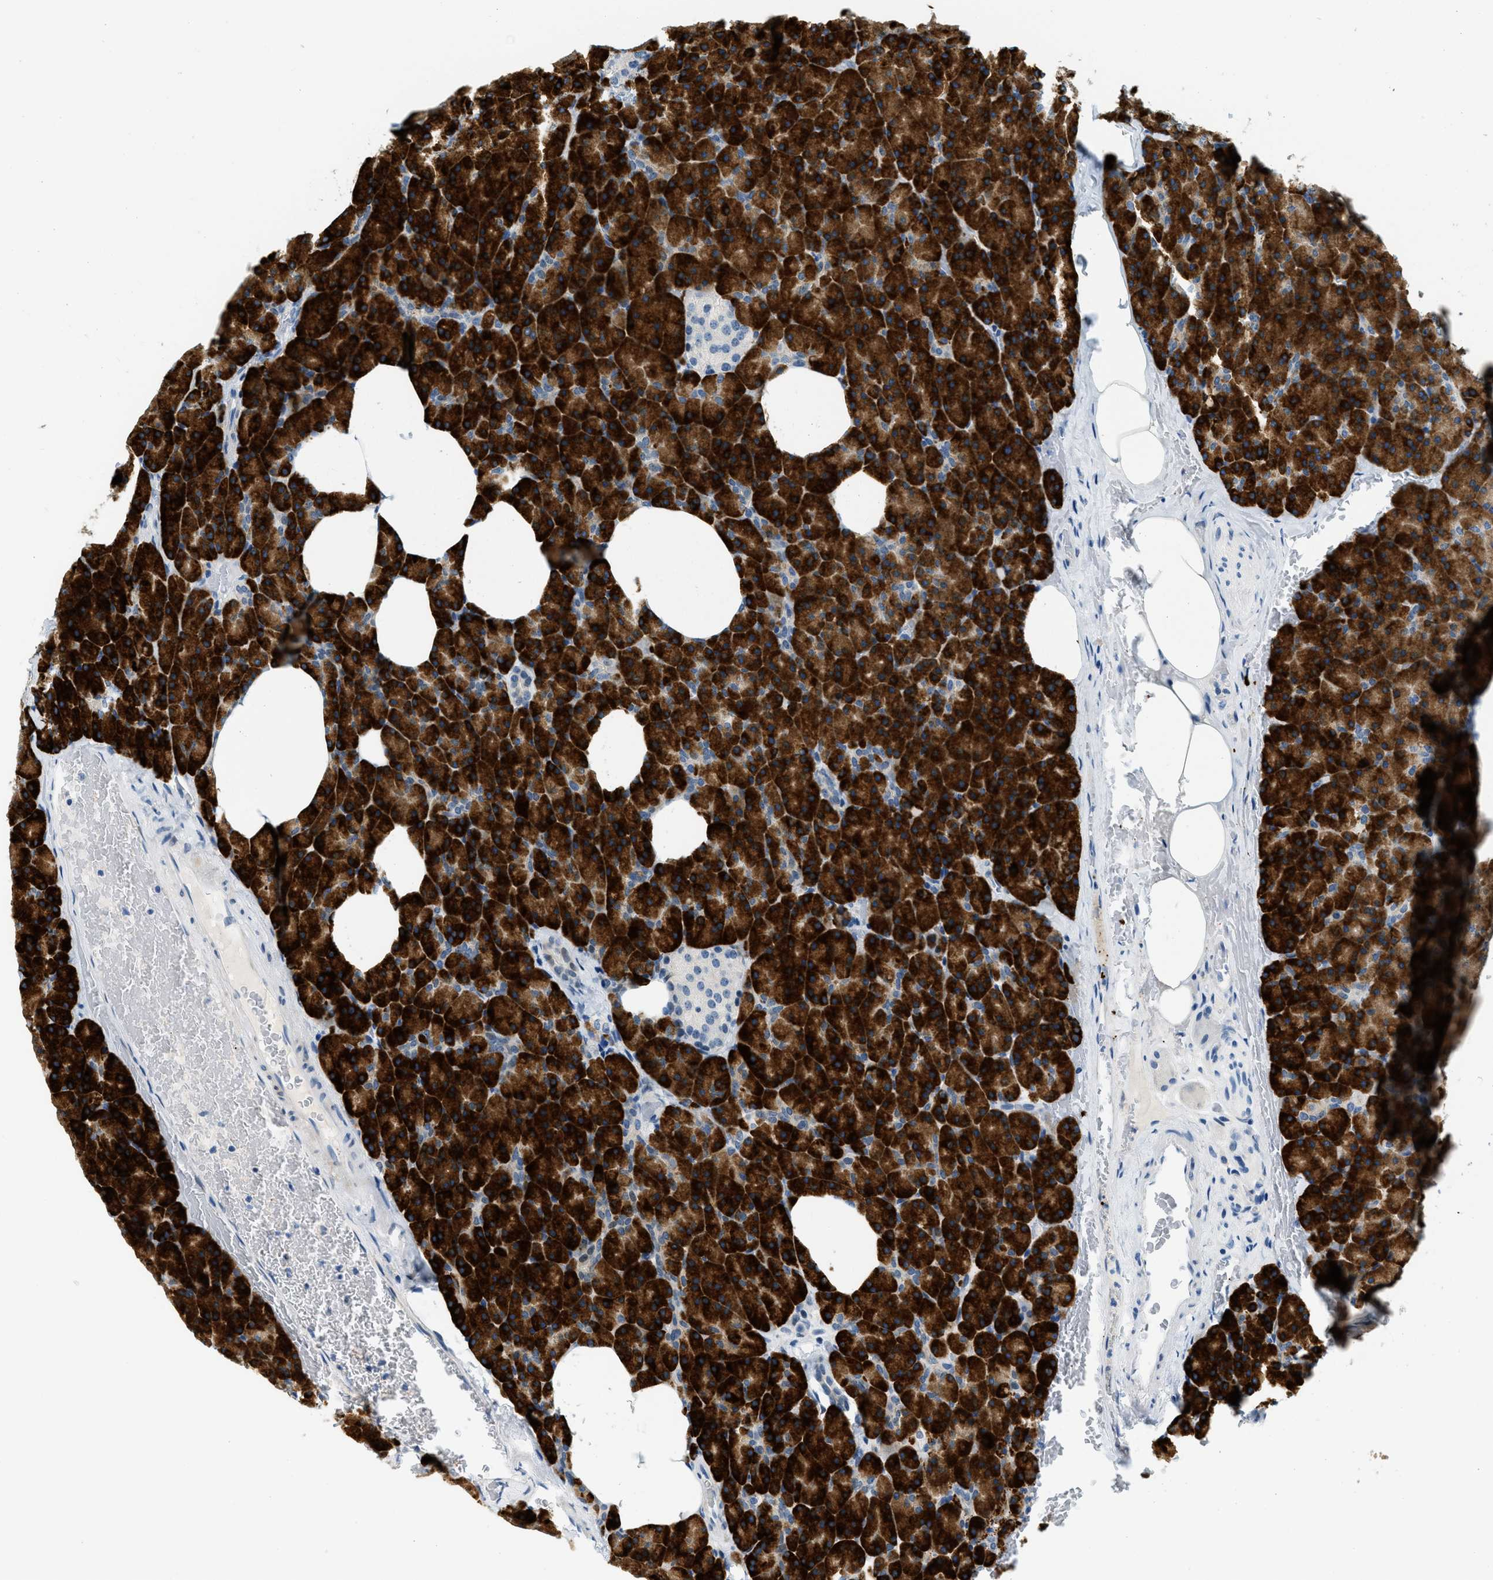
{"staining": {"intensity": "strong", "quantity": ">75%", "location": "cytoplasmic/membranous"}, "tissue": "pancreas", "cell_type": "Exocrine glandular cells", "image_type": "normal", "snomed": [{"axis": "morphology", "description": "Normal tissue, NOS"}, {"axis": "topography", "description": "Pancreas"}], "caption": "High-magnification brightfield microscopy of unremarkable pancreas stained with DAB (3,3'-diaminobenzidine) (brown) and counterstained with hematoxylin (blue). exocrine glandular cells exhibit strong cytoplasmic/membranous staining is identified in about>75% of cells.", "gene": "CYP4X1", "patient": {"sex": "female", "age": 35}}